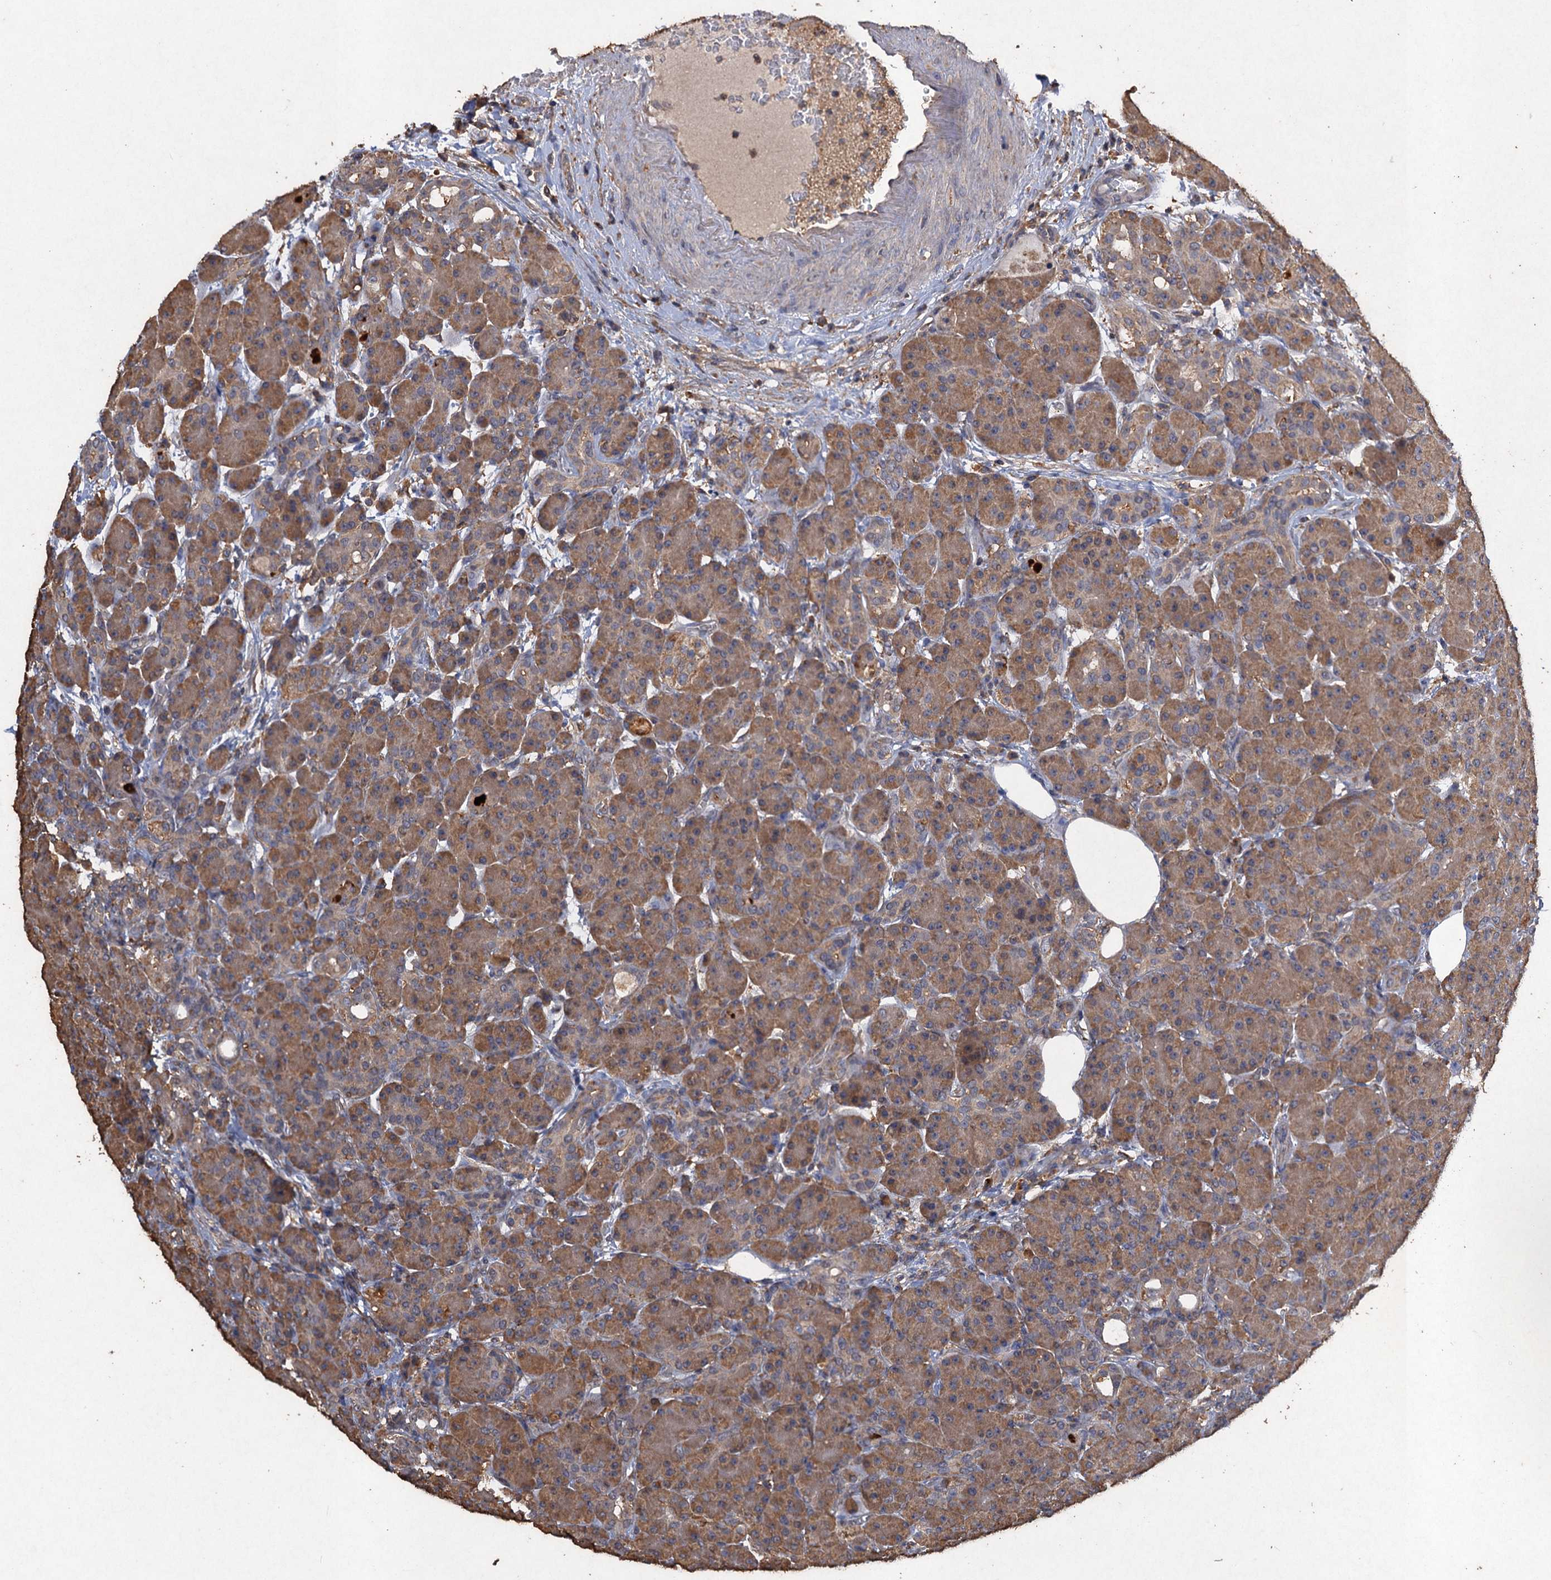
{"staining": {"intensity": "moderate", "quantity": ">75%", "location": "cytoplasmic/membranous"}, "tissue": "pancreas", "cell_type": "Exocrine glandular cells", "image_type": "normal", "snomed": [{"axis": "morphology", "description": "Normal tissue, NOS"}, {"axis": "topography", "description": "Pancreas"}], "caption": "Pancreas stained with IHC displays moderate cytoplasmic/membranous expression in about >75% of exocrine glandular cells. (Brightfield microscopy of DAB IHC at high magnification).", "gene": "SCUBE3", "patient": {"sex": "male", "age": 63}}